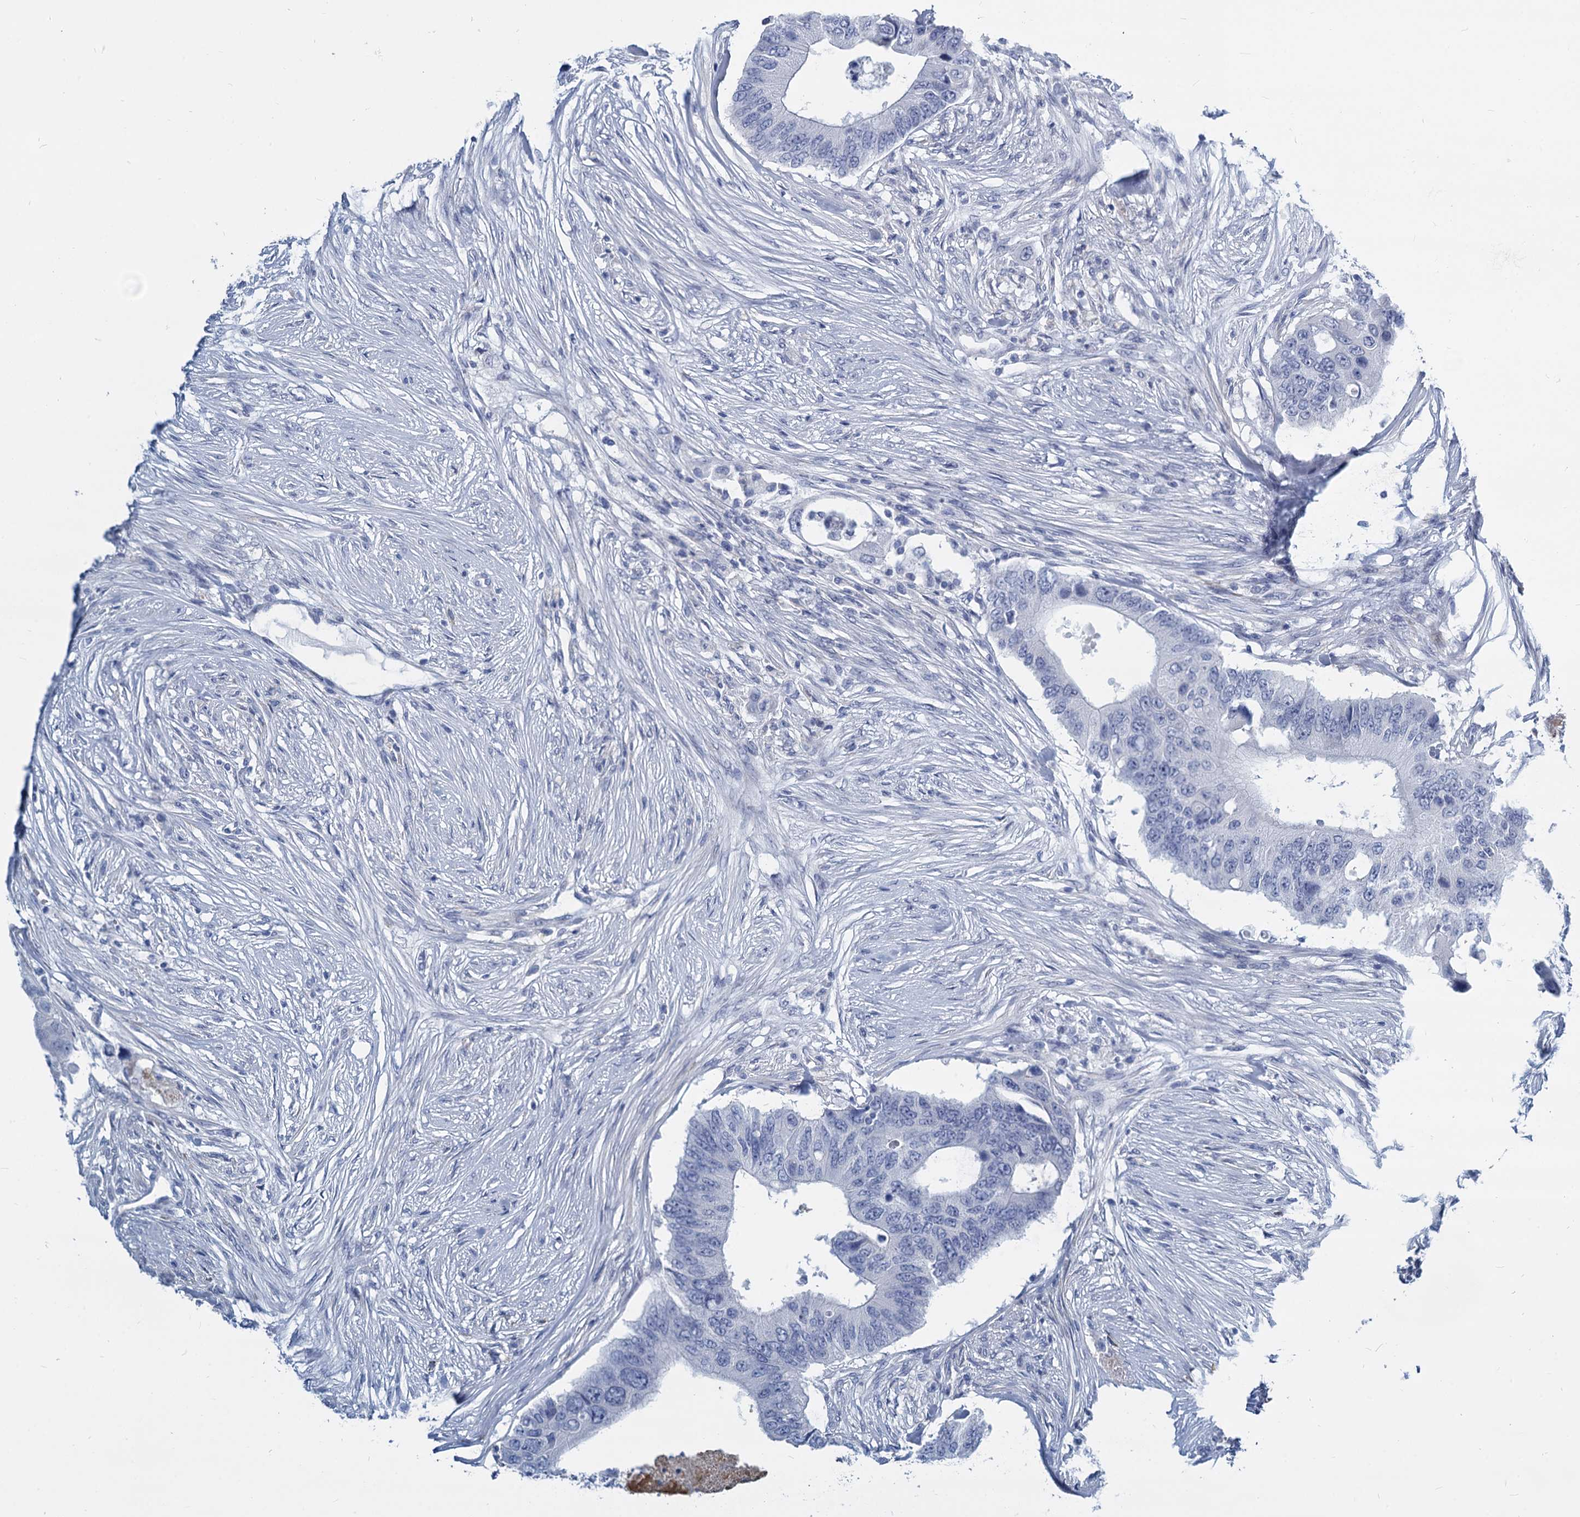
{"staining": {"intensity": "negative", "quantity": "none", "location": "none"}, "tissue": "colorectal cancer", "cell_type": "Tumor cells", "image_type": "cancer", "snomed": [{"axis": "morphology", "description": "Adenocarcinoma, NOS"}, {"axis": "topography", "description": "Colon"}], "caption": "Protein analysis of colorectal cancer (adenocarcinoma) demonstrates no significant expression in tumor cells.", "gene": "GSTM3", "patient": {"sex": "male", "age": 71}}